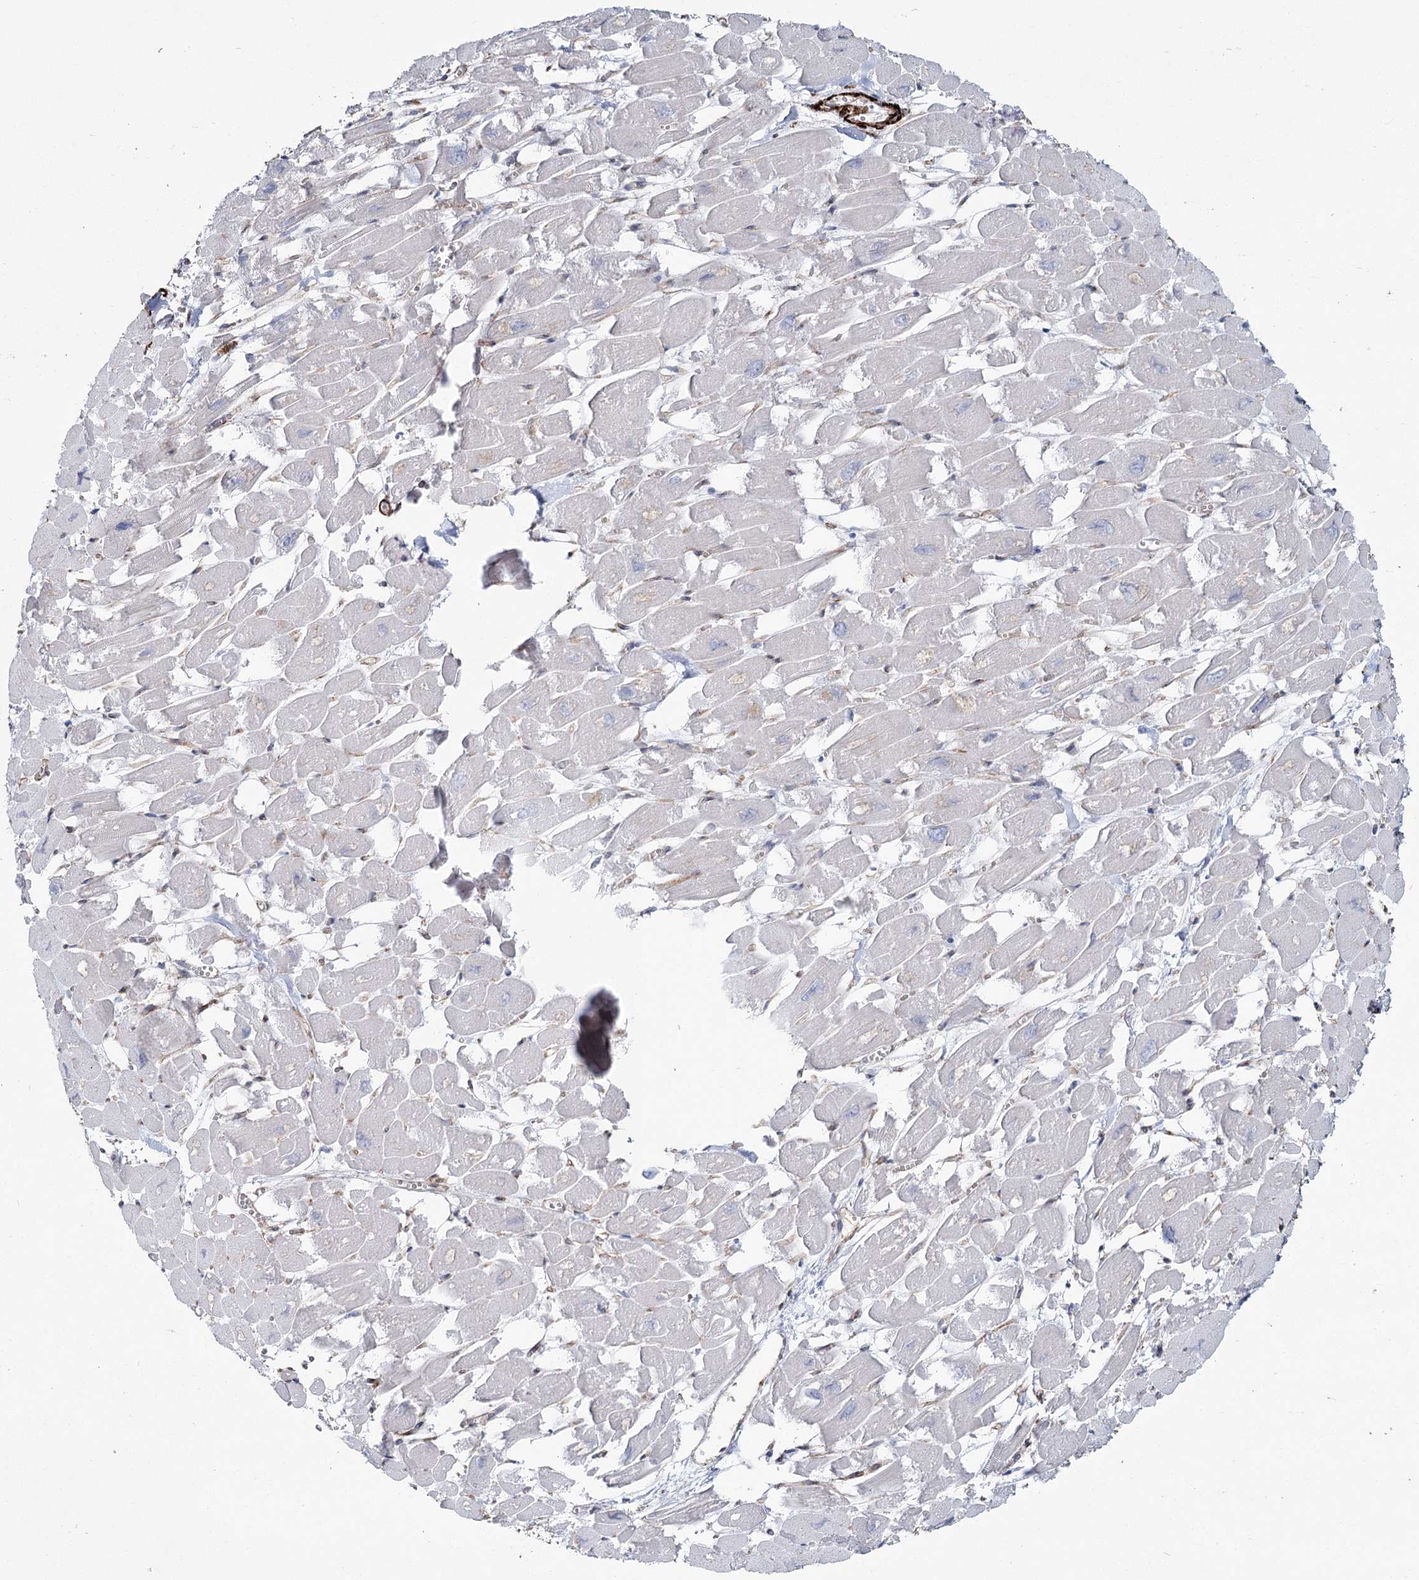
{"staining": {"intensity": "negative", "quantity": "none", "location": "none"}, "tissue": "heart muscle", "cell_type": "Cardiomyocytes", "image_type": "normal", "snomed": [{"axis": "morphology", "description": "Normal tissue, NOS"}, {"axis": "topography", "description": "Heart"}], "caption": "Immunohistochemistry (IHC) photomicrograph of unremarkable human heart muscle stained for a protein (brown), which displays no staining in cardiomyocytes. Brightfield microscopy of IHC stained with DAB (brown) and hematoxylin (blue), captured at high magnification.", "gene": "SUMF1", "patient": {"sex": "male", "age": 54}}